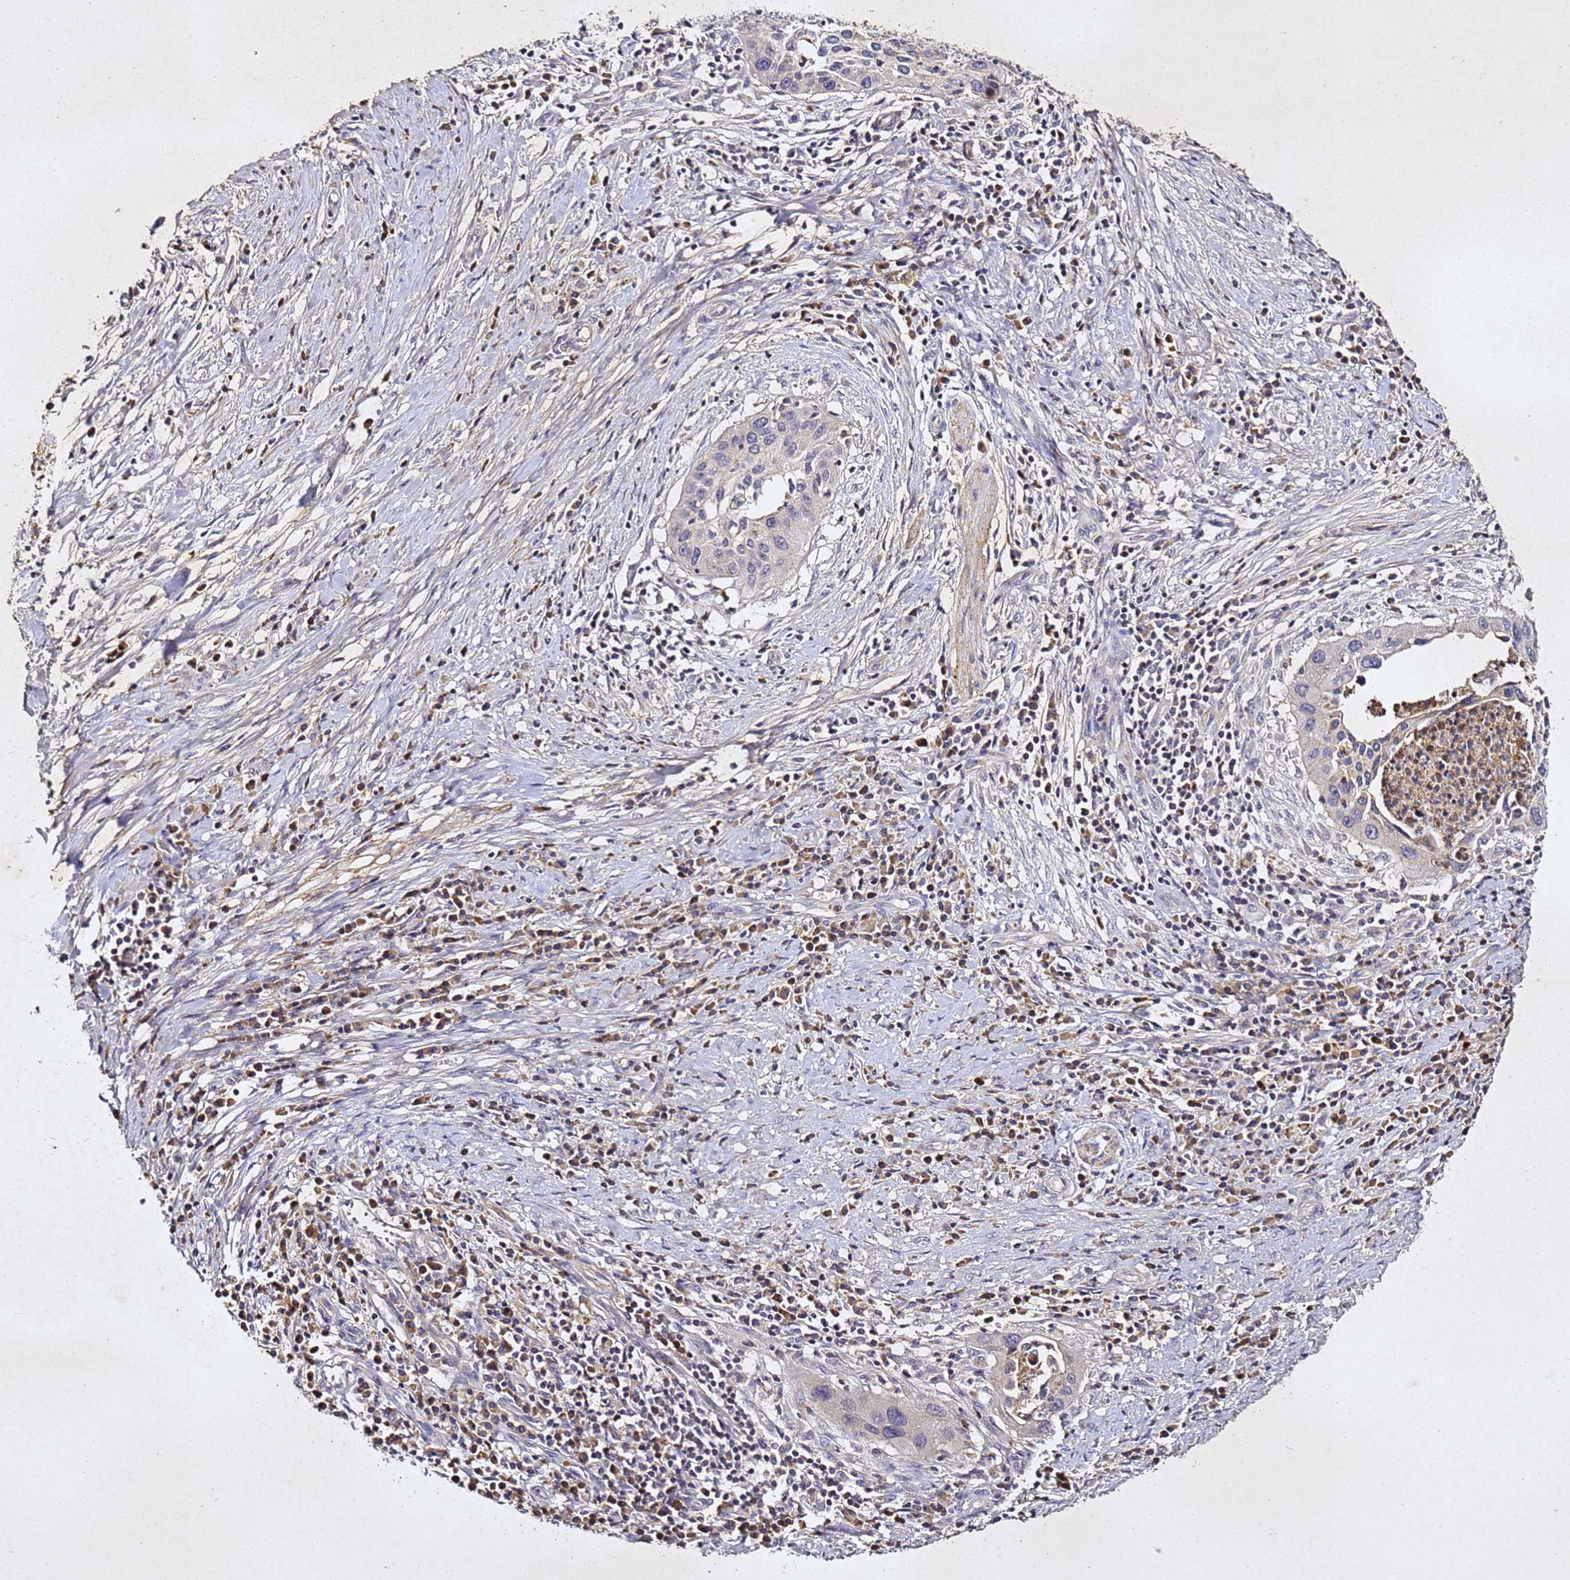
{"staining": {"intensity": "negative", "quantity": "none", "location": "none"}, "tissue": "cervical cancer", "cell_type": "Tumor cells", "image_type": "cancer", "snomed": [{"axis": "morphology", "description": "Squamous cell carcinoma, NOS"}, {"axis": "topography", "description": "Cervix"}], "caption": "This is an IHC image of cervical squamous cell carcinoma. There is no staining in tumor cells.", "gene": "SV2B", "patient": {"sex": "female", "age": 38}}